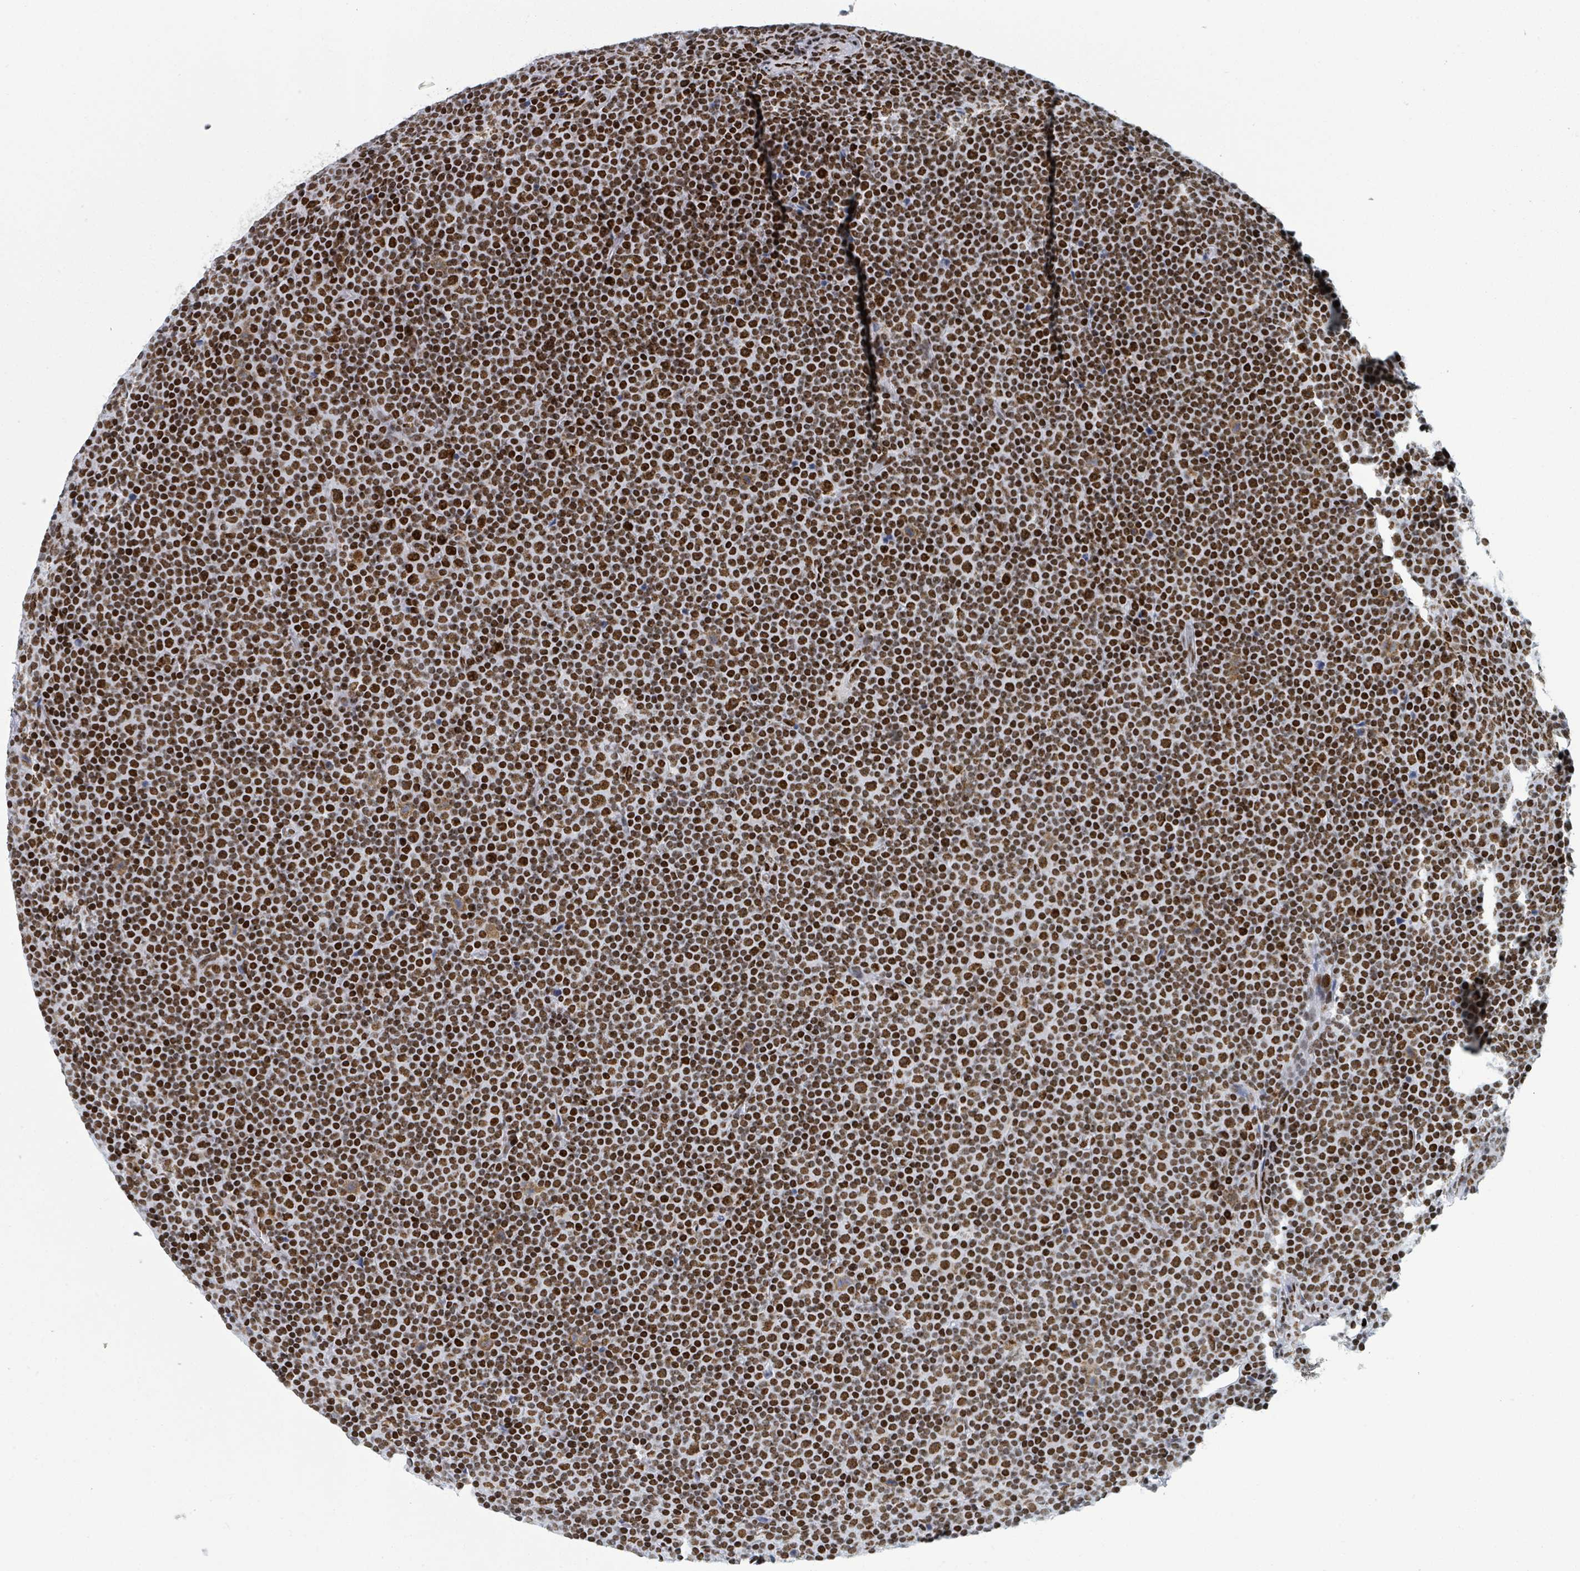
{"staining": {"intensity": "strong", "quantity": ">75%", "location": "nuclear"}, "tissue": "lymphoma", "cell_type": "Tumor cells", "image_type": "cancer", "snomed": [{"axis": "morphology", "description": "Malignant lymphoma, non-Hodgkin's type, Low grade"}, {"axis": "topography", "description": "Lymph node"}], "caption": "Protein staining displays strong nuclear positivity in about >75% of tumor cells in lymphoma.", "gene": "DHX16", "patient": {"sex": "female", "age": 67}}